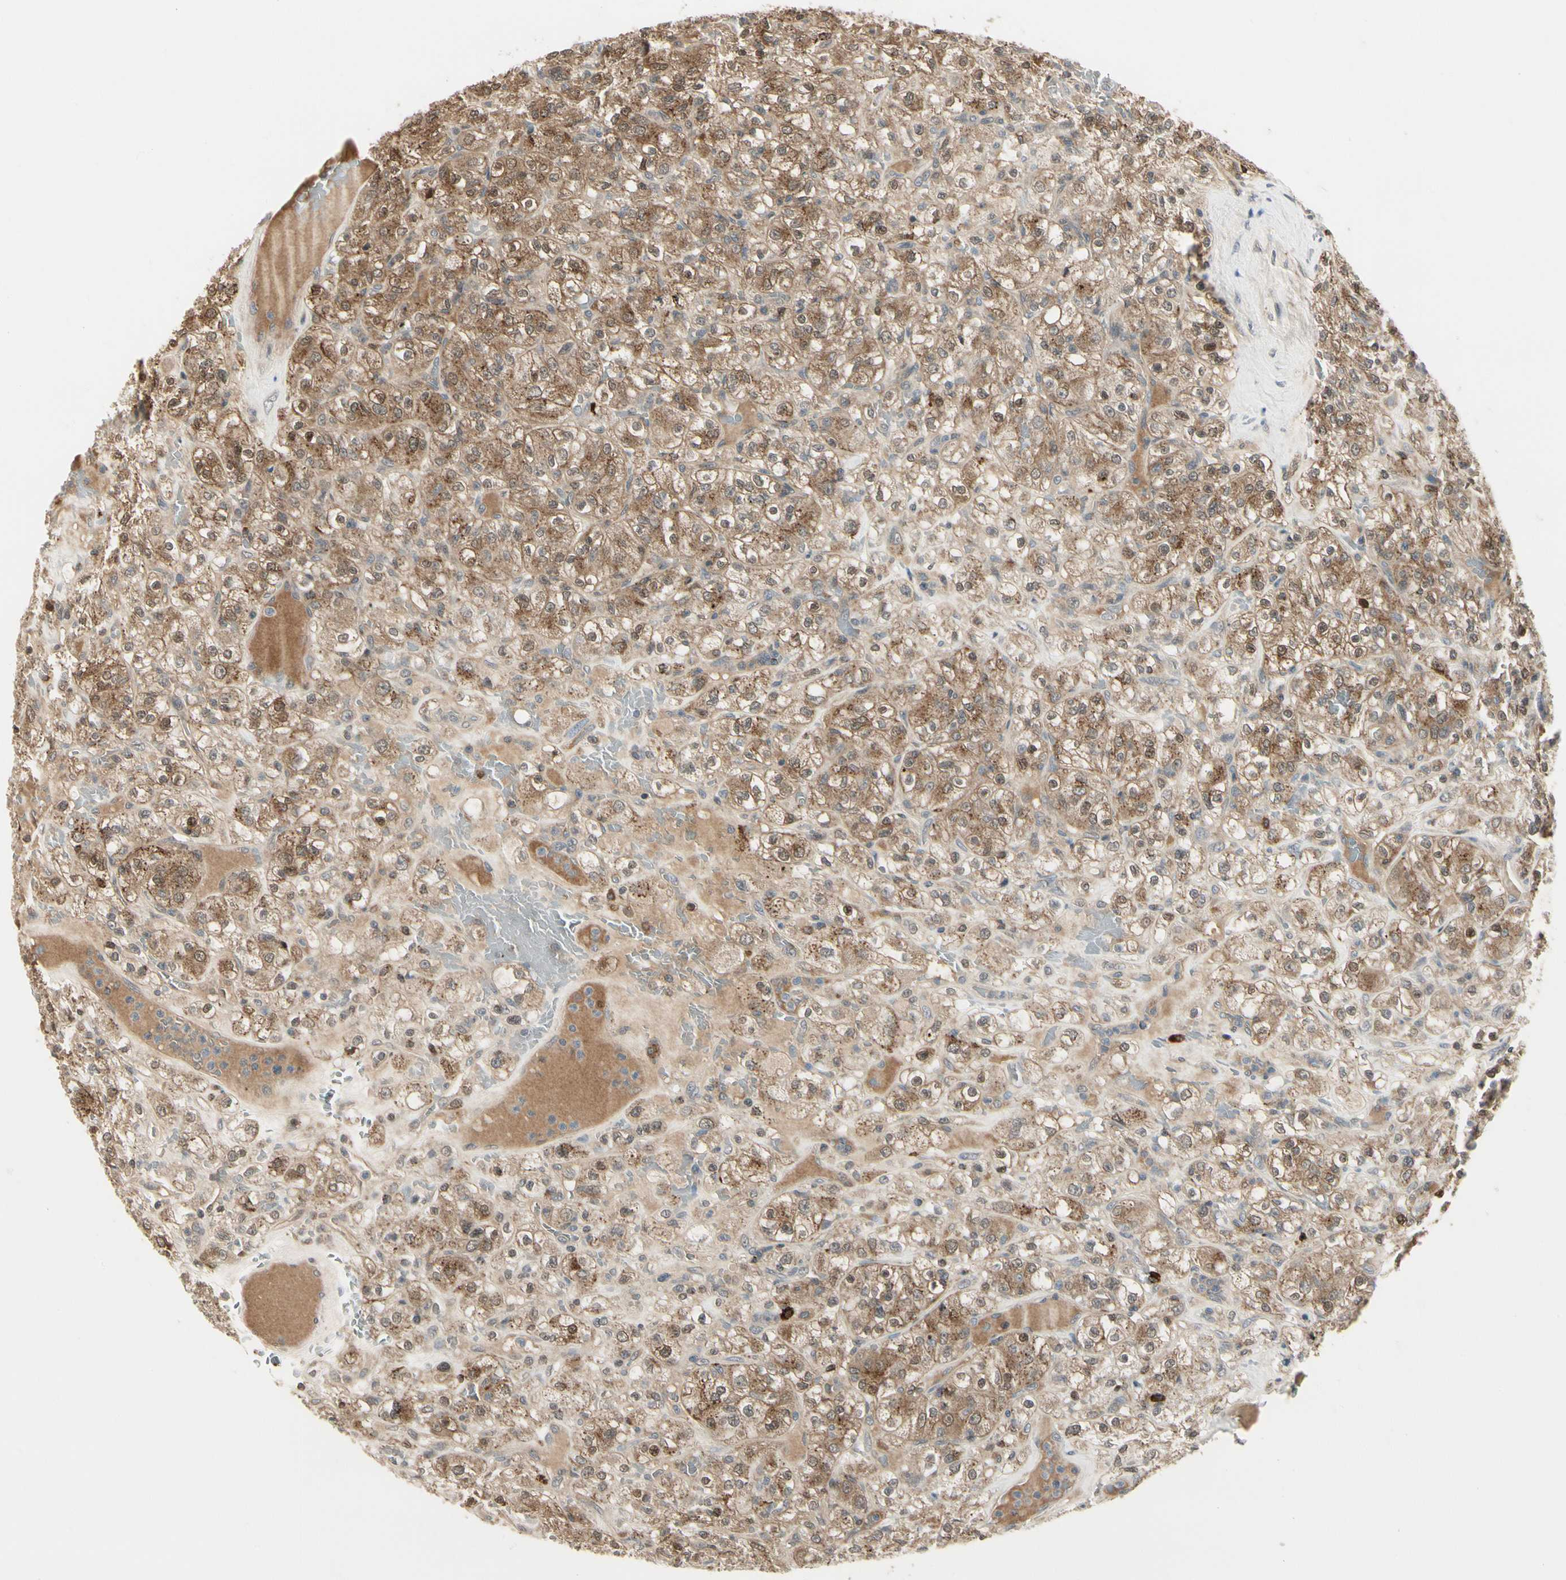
{"staining": {"intensity": "moderate", "quantity": ">75%", "location": "cytoplasmic/membranous,nuclear"}, "tissue": "renal cancer", "cell_type": "Tumor cells", "image_type": "cancer", "snomed": [{"axis": "morphology", "description": "Normal tissue, NOS"}, {"axis": "morphology", "description": "Adenocarcinoma, NOS"}, {"axis": "topography", "description": "Kidney"}], "caption": "IHC (DAB (3,3'-diaminobenzidine)) staining of renal adenocarcinoma reveals moderate cytoplasmic/membranous and nuclear protein positivity in about >75% of tumor cells. (DAB (3,3'-diaminobenzidine) IHC with brightfield microscopy, high magnification).", "gene": "EVC", "patient": {"sex": "female", "age": 72}}